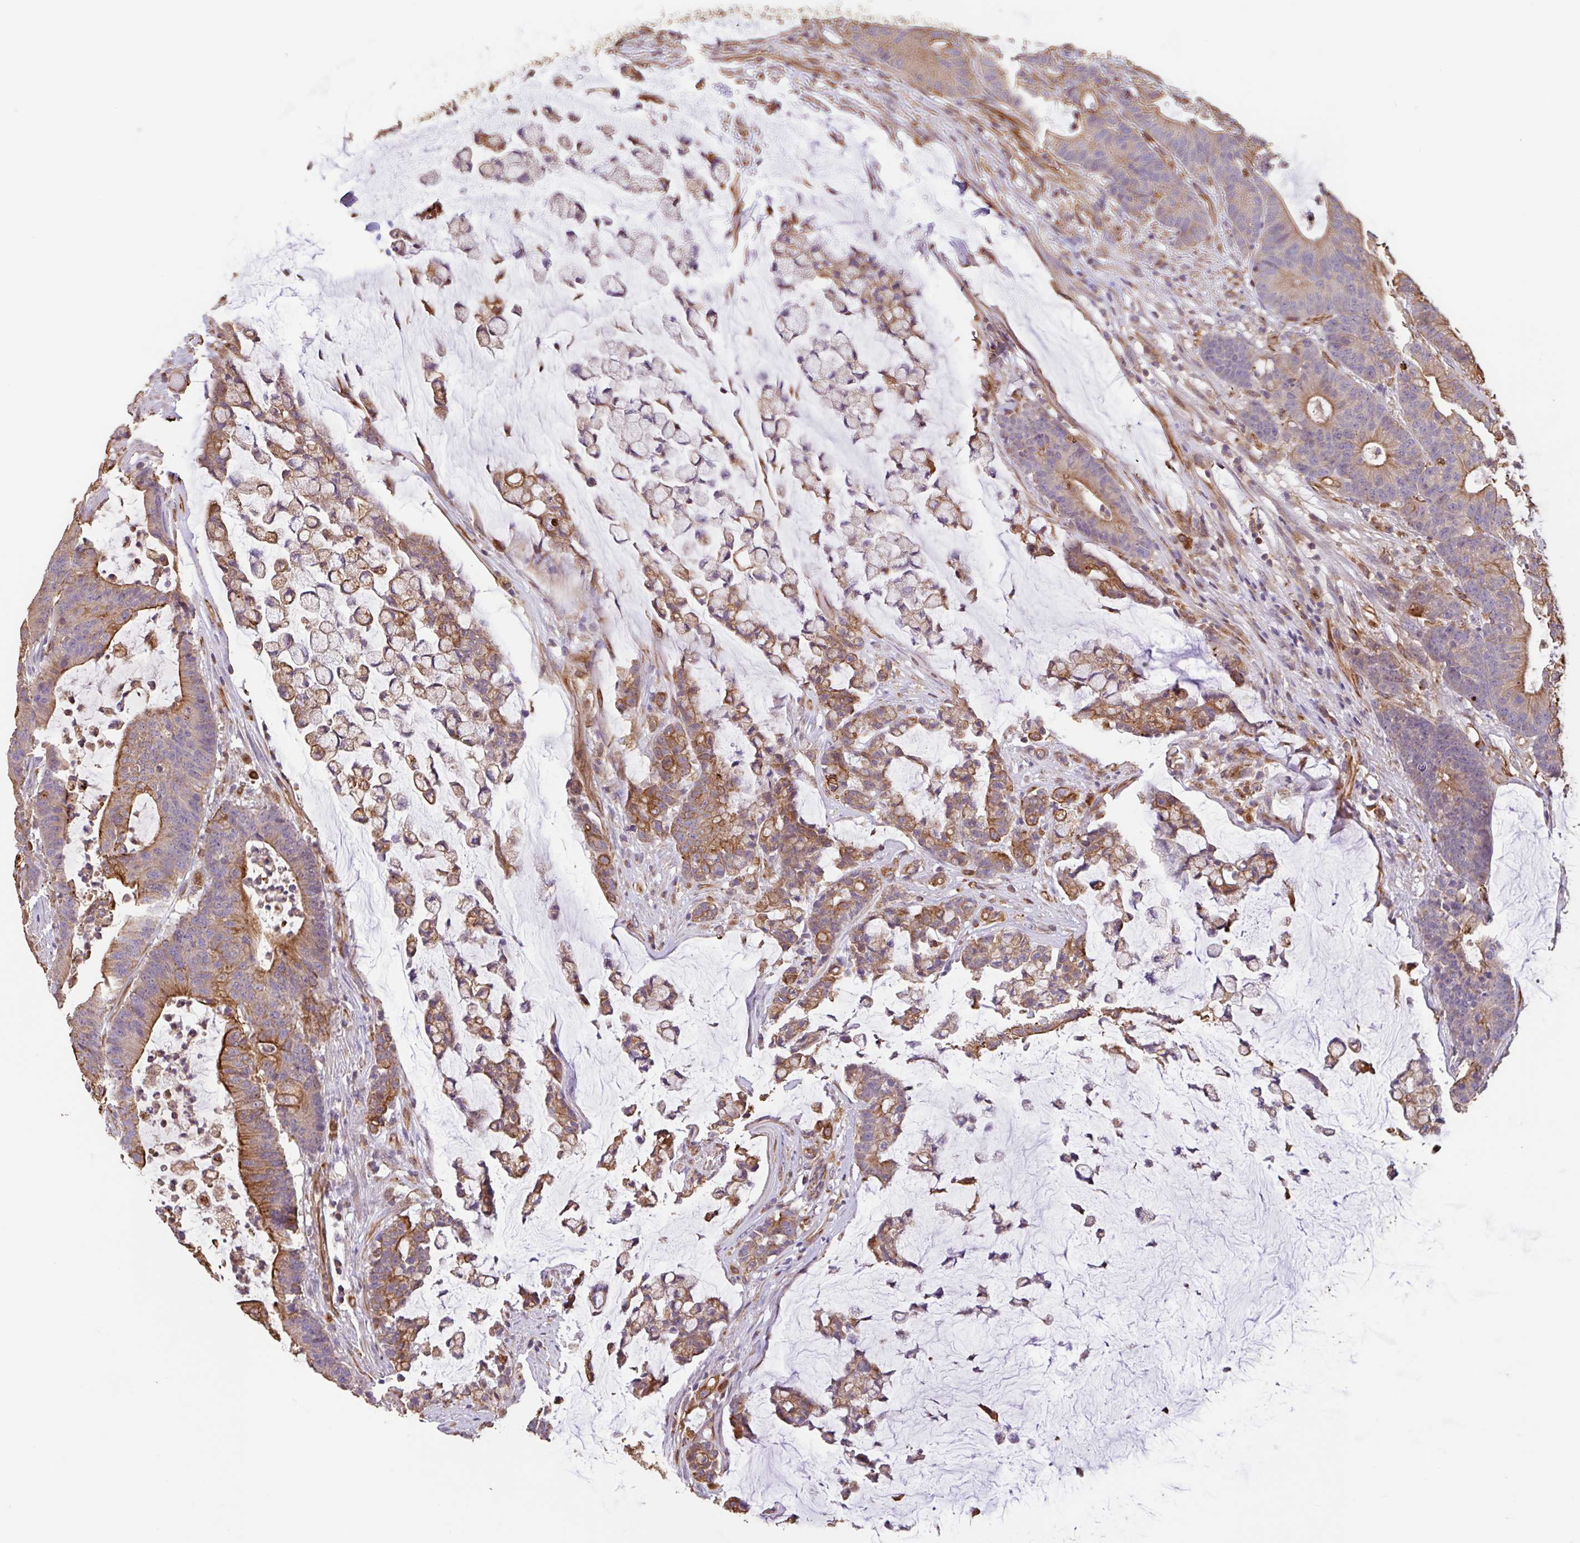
{"staining": {"intensity": "moderate", "quantity": ">75%", "location": "cytoplasmic/membranous"}, "tissue": "colorectal cancer", "cell_type": "Tumor cells", "image_type": "cancer", "snomed": [{"axis": "morphology", "description": "Adenocarcinoma, NOS"}, {"axis": "topography", "description": "Colon"}], "caption": "Immunohistochemical staining of human colorectal cancer (adenocarcinoma) exhibits moderate cytoplasmic/membranous protein positivity in approximately >75% of tumor cells.", "gene": "ZNF790", "patient": {"sex": "female", "age": 84}}